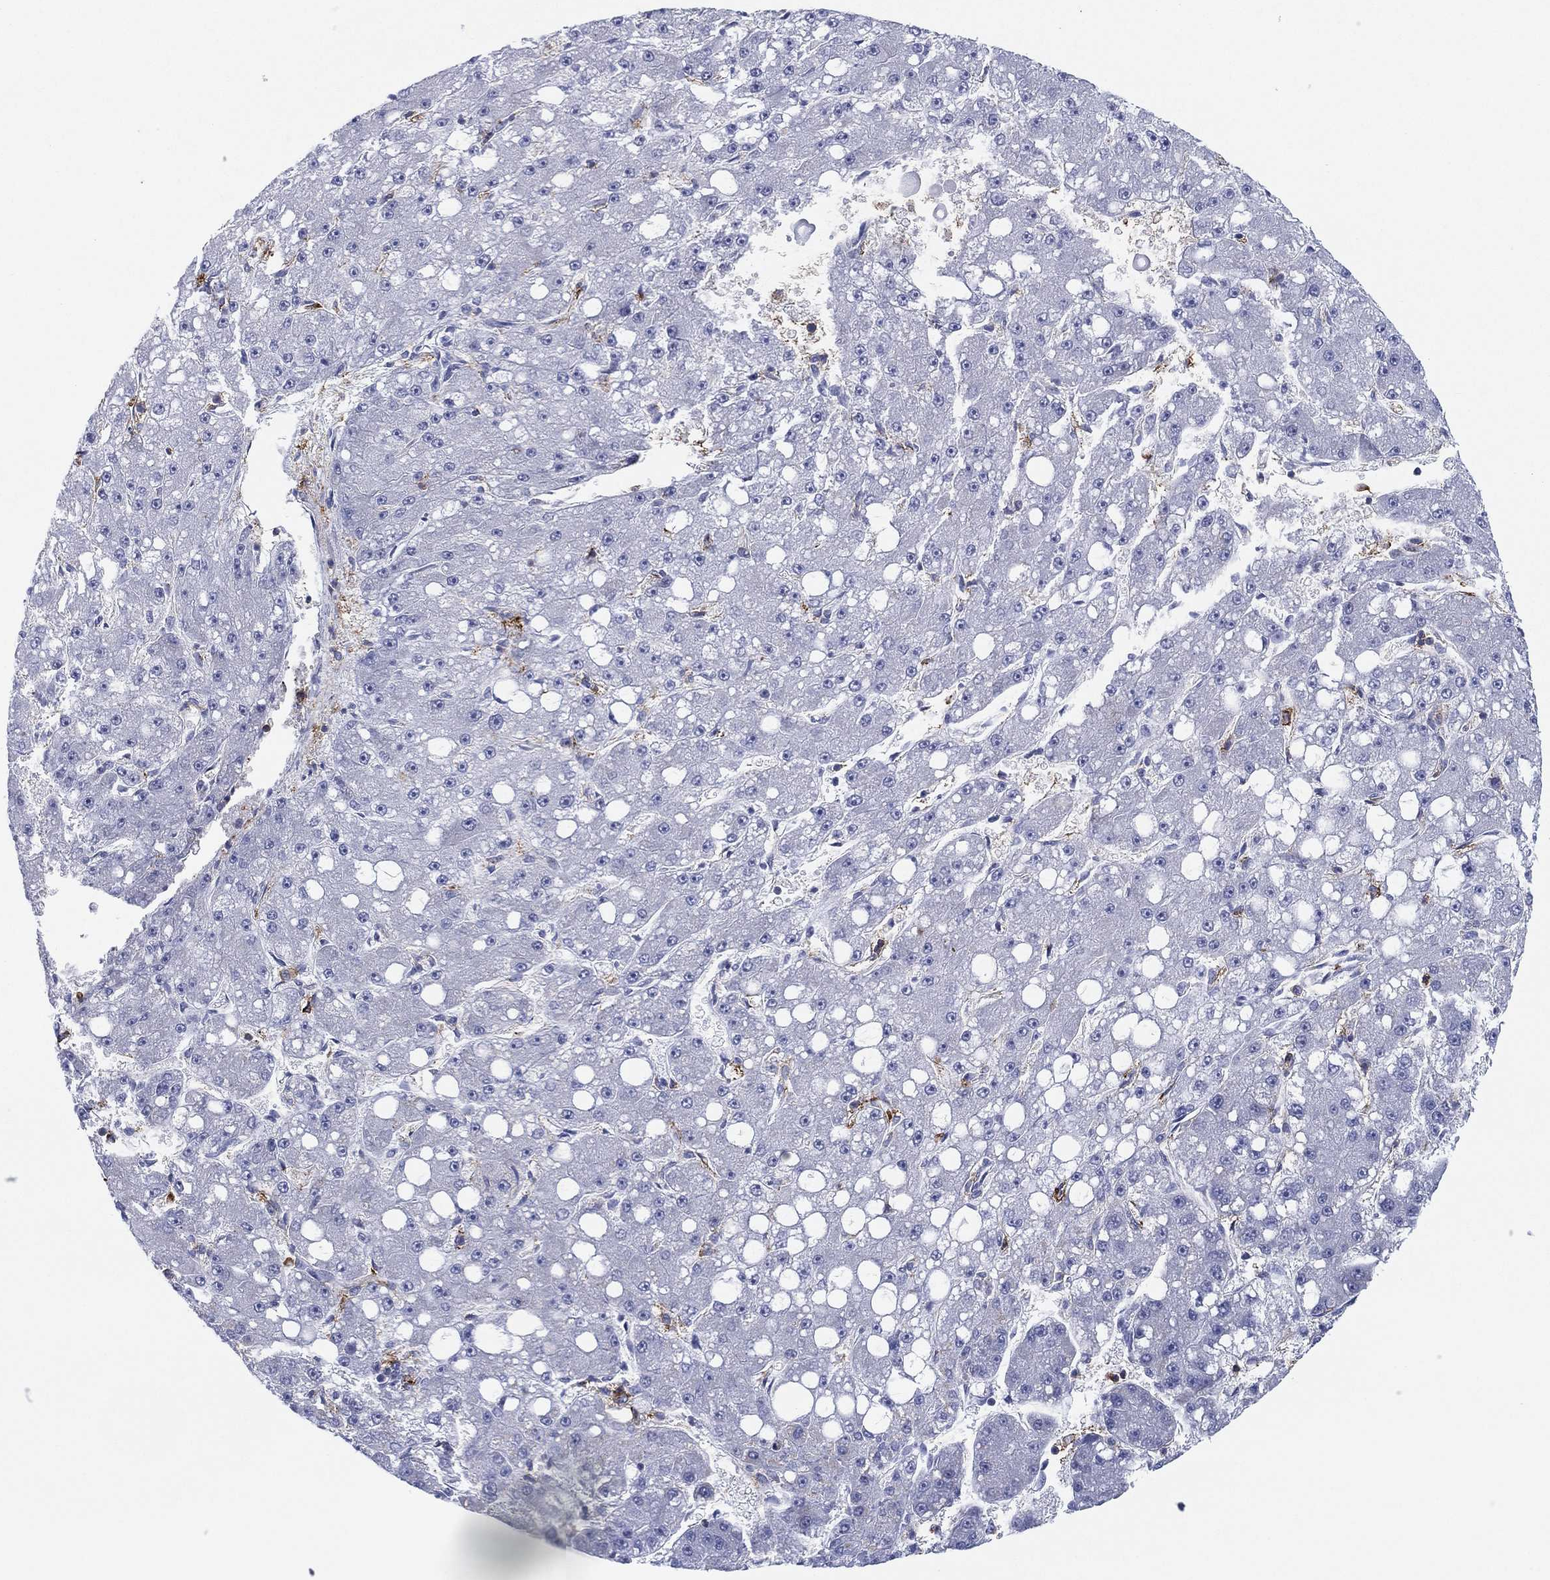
{"staining": {"intensity": "negative", "quantity": "none", "location": "none"}, "tissue": "liver cancer", "cell_type": "Tumor cells", "image_type": "cancer", "snomed": [{"axis": "morphology", "description": "Carcinoma, Hepatocellular, NOS"}, {"axis": "topography", "description": "Liver"}], "caption": "An immunohistochemistry (IHC) photomicrograph of hepatocellular carcinoma (liver) is shown. There is no staining in tumor cells of hepatocellular carcinoma (liver). The staining is performed using DAB (3,3'-diaminobenzidine) brown chromogen with nuclei counter-stained in using hematoxylin.", "gene": "SELPLG", "patient": {"sex": "male", "age": 67}}